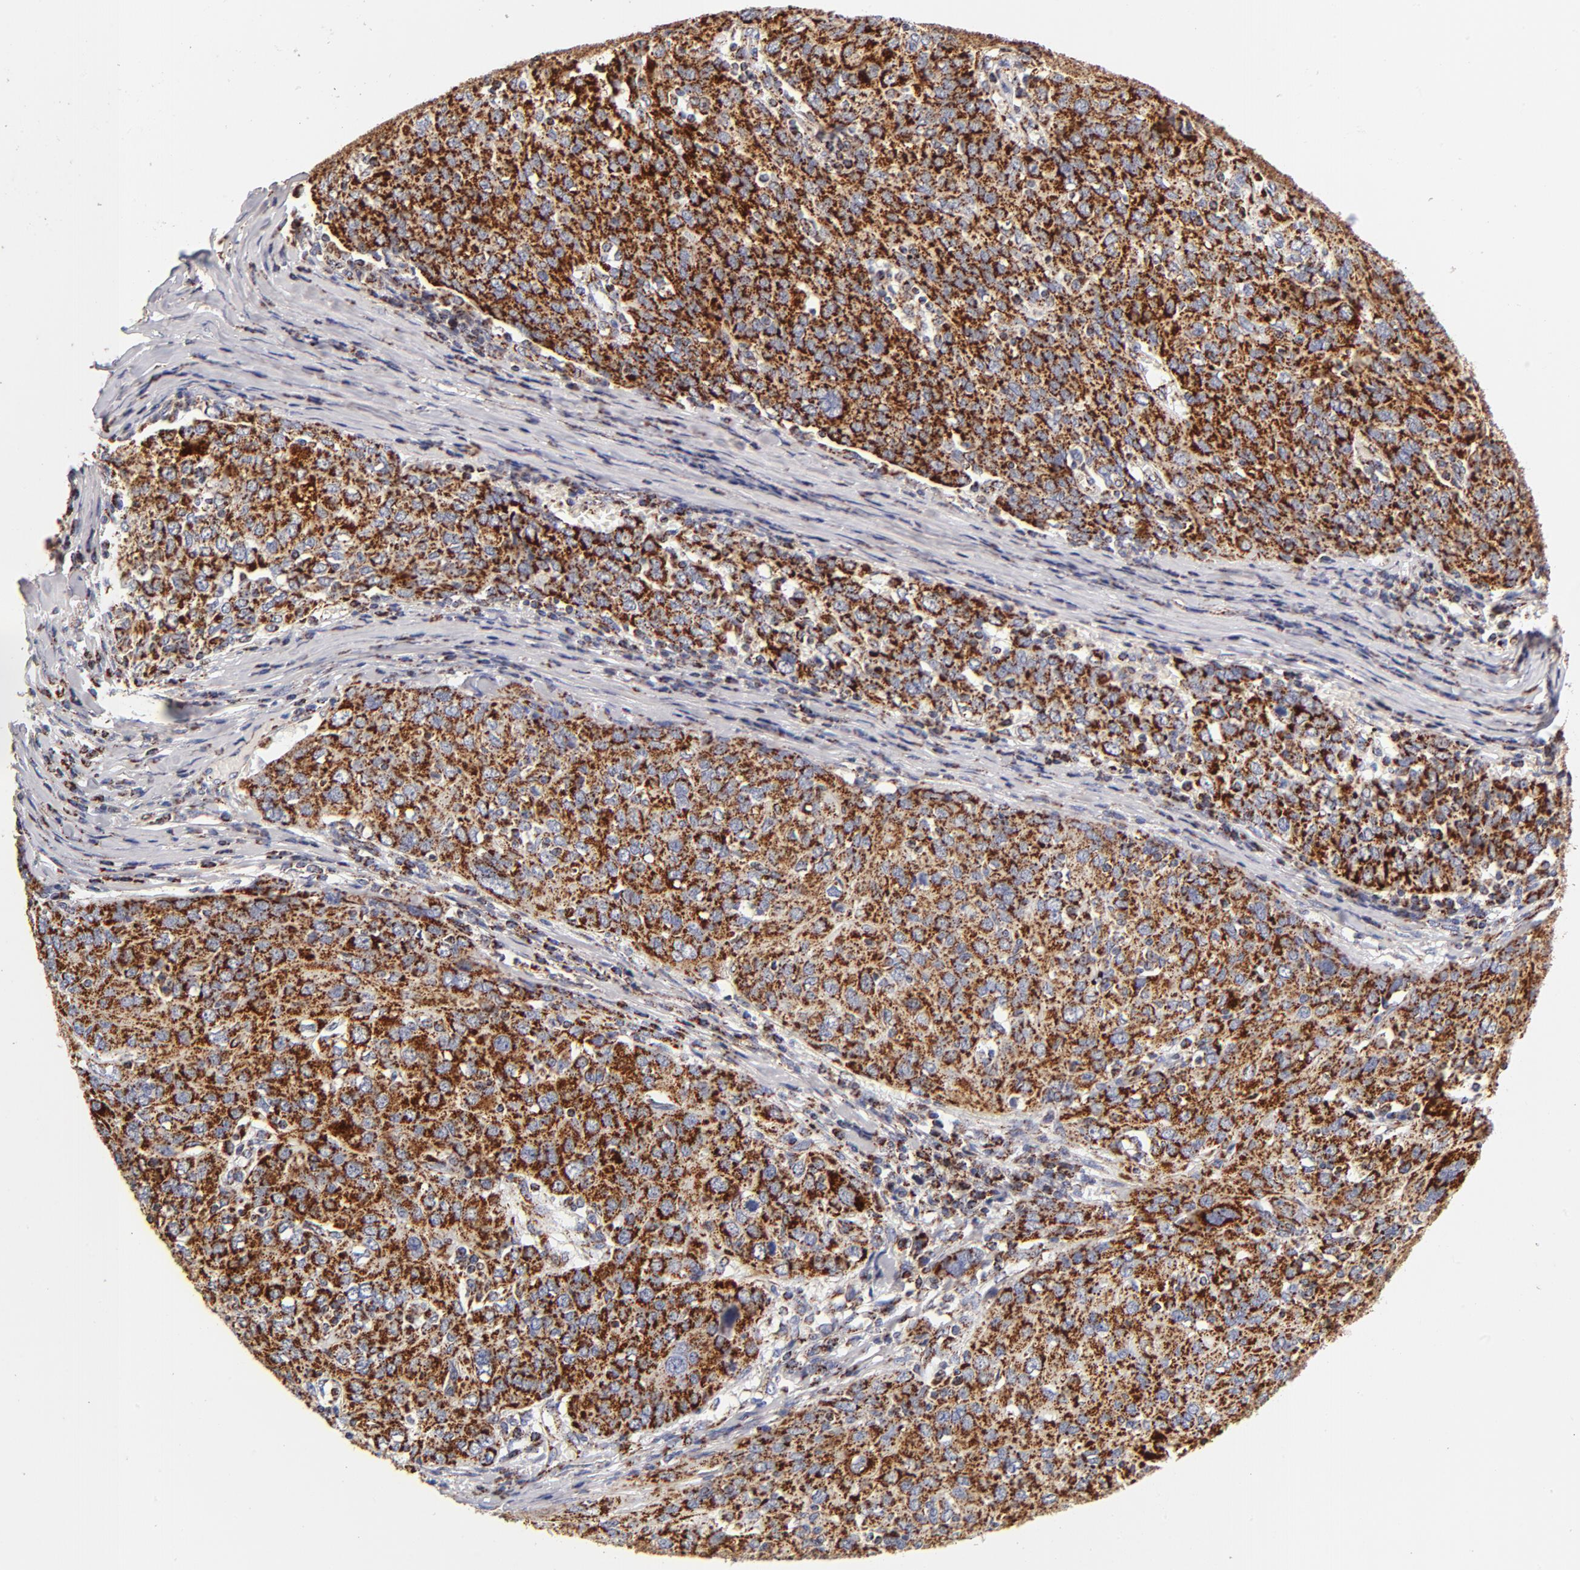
{"staining": {"intensity": "strong", "quantity": ">75%", "location": "cytoplasmic/membranous"}, "tissue": "ovarian cancer", "cell_type": "Tumor cells", "image_type": "cancer", "snomed": [{"axis": "morphology", "description": "Carcinoma, endometroid"}, {"axis": "topography", "description": "Ovary"}], "caption": "Protein analysis of ovarian cancer (endometroid carcinoma) tissue shows strong cytoplasmic/membranous staining in approximately >75% of tumor cells.", "gene": "ECHS1", "patient": {"sex": "female", "age": 50}}